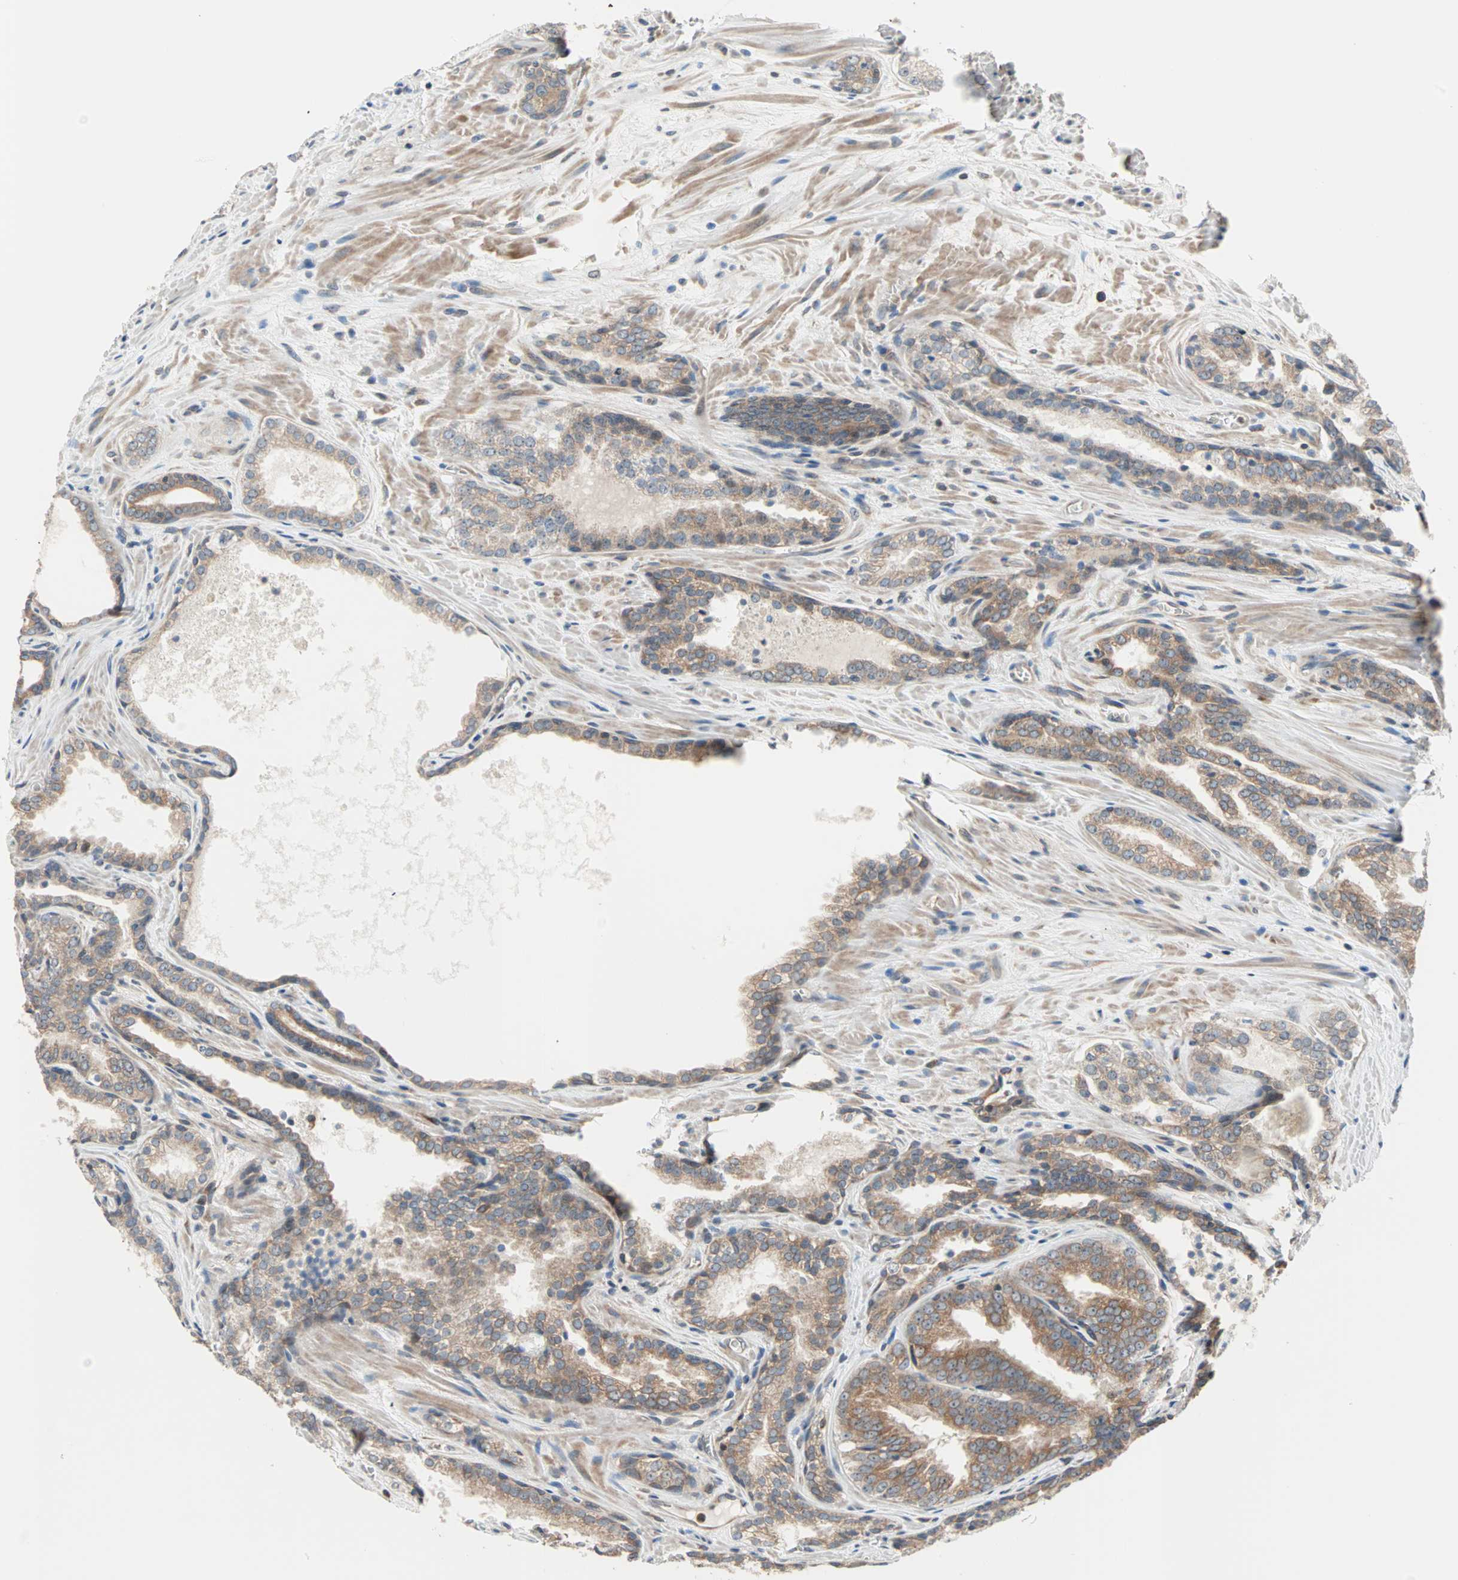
{"staining": {"intensity": "moderate", "quantity": ">75%", "location": "cytoplasmic/membranous"}, "tissue": "prostate cancer", "cell_type": "Tumor cells", "image_type": "cancer", "snomed": [{"axis": "morphology", "description": "Adenocarcinoma, Low grade"}, {"axis": "topography", "description": "Prostate"}], "caption": "Tumor cells demonstrate medium levels of moderate cytoplasmic/membranous positivity in approximately >75% of cells in prostate cancer (adenocarcinoma (low-grade)).", "gene": "SAR1A", "patient": {"sex": "male", "age": 60}}